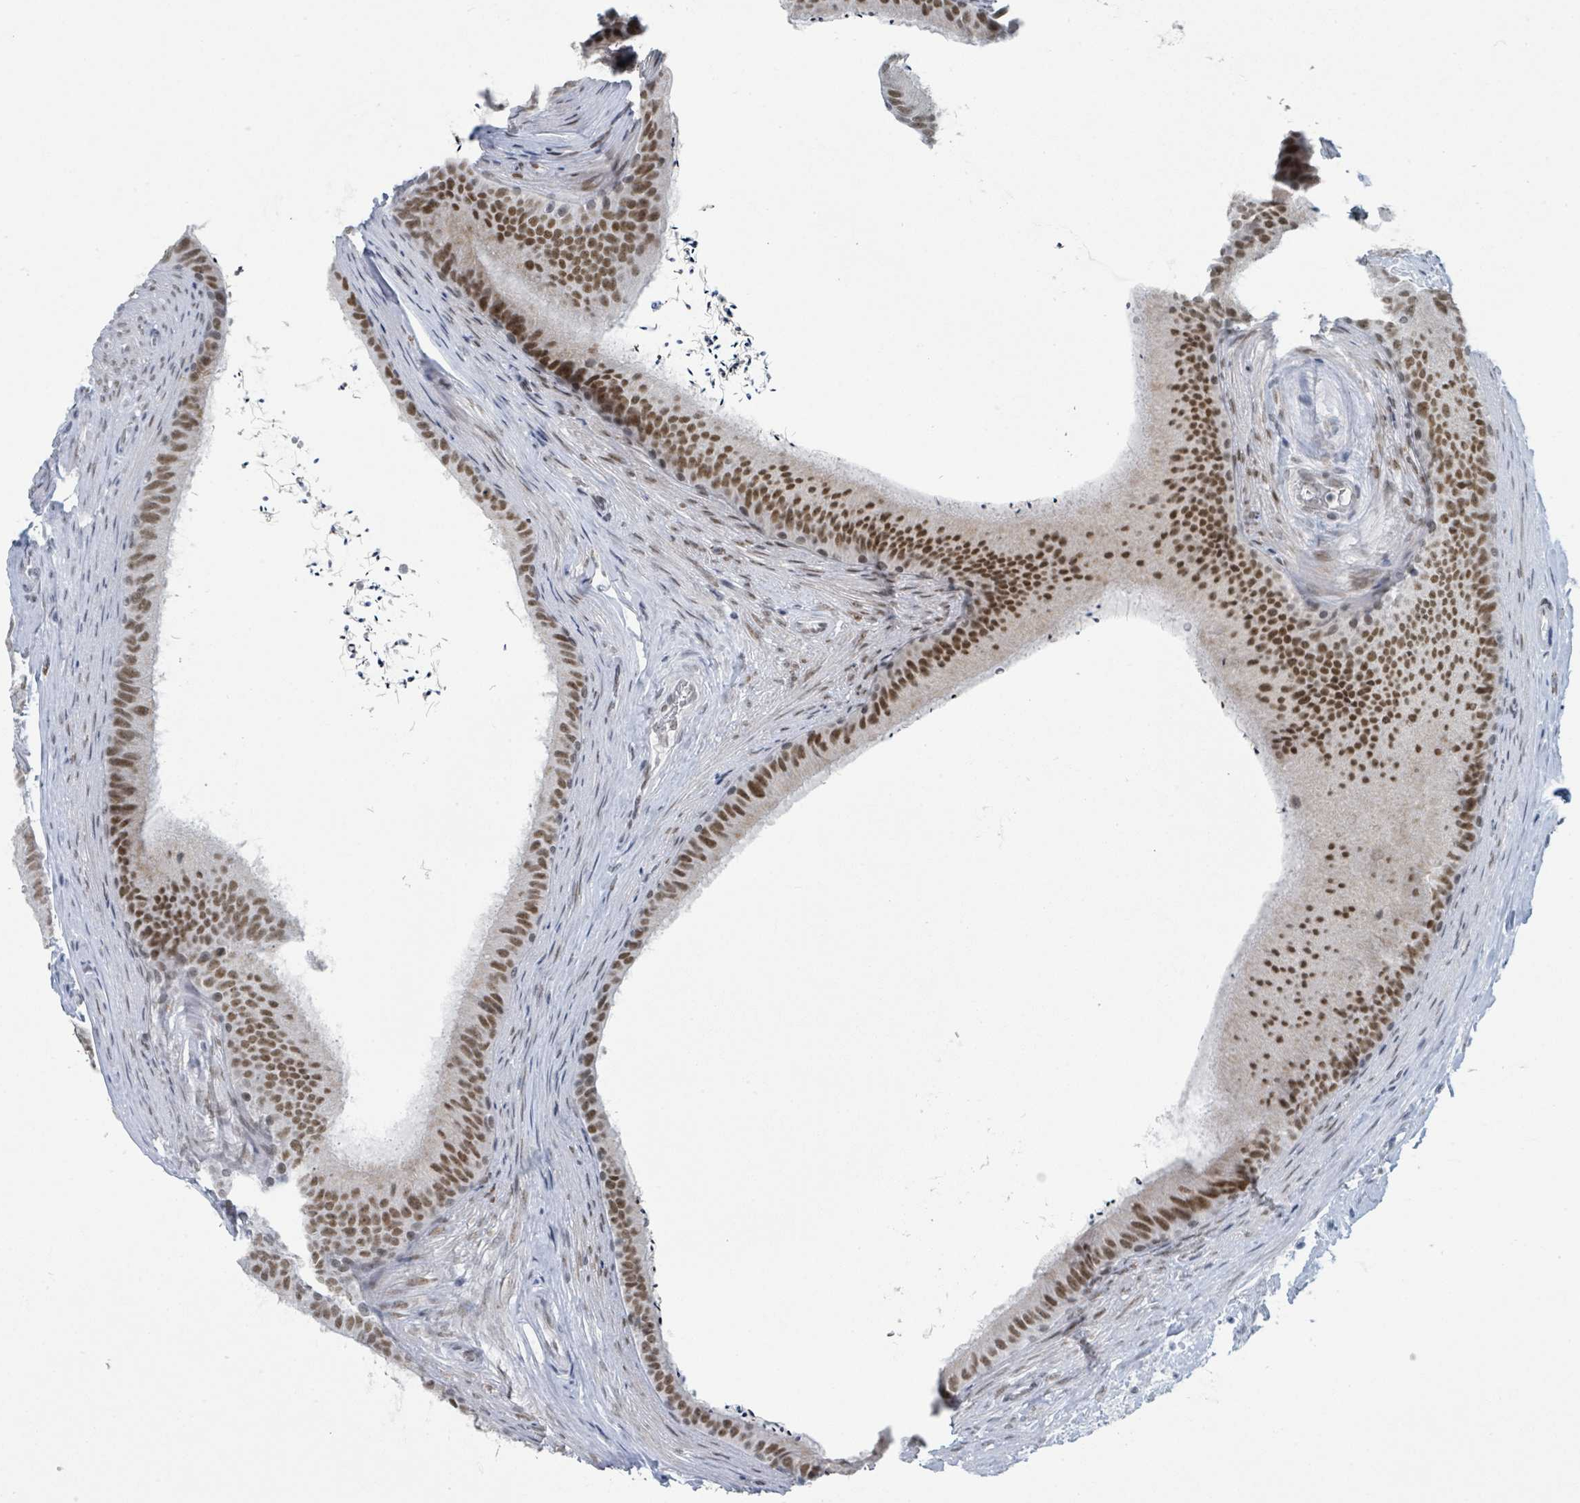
{"staining": {"intensity": "moderate", "quantity": ">75%", "location": "nuclear"}, "tissue": "epididymis", "cell_type": "Glandular cells", "image_type": "normal", "snomed": [{"axis": "morphology", "description": "Normal tissue, NOS"}, {"axis": "topography", "description": "Testis"}, {"axis": "topography", "description": "Epididymis"}], "caption": "The image shows a brown stain indicating the presence of a protein in the nuclear of glandular cells in epididymis.", "gene": "EHMT2", "patient": {"sex": "male", "age": 41}}